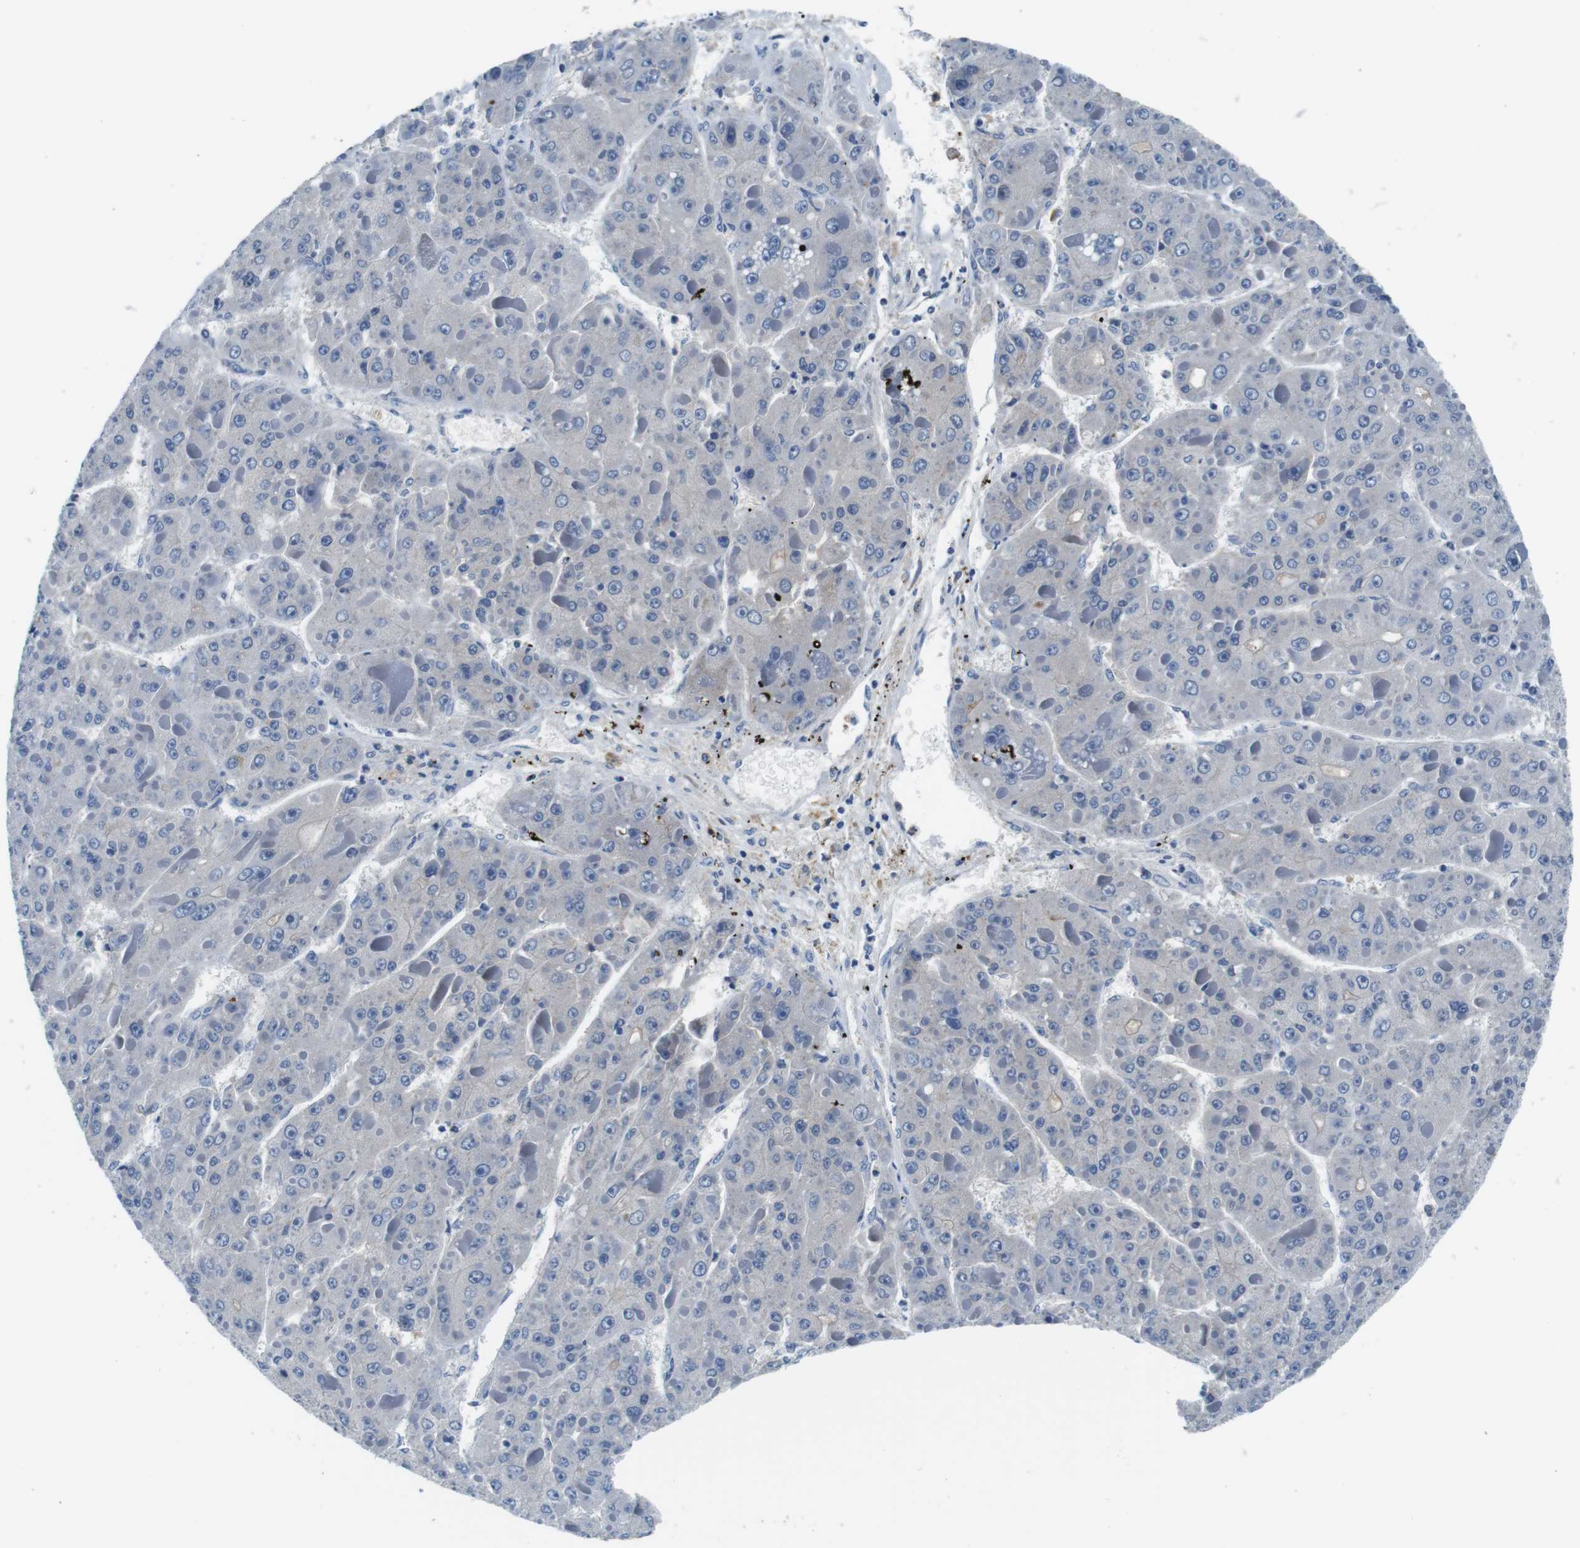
{"staining": {"intensity": "negative", "quantity": "none", "location": "none"}, "tissue": "liver cancer", "cell_type": "Tumor cells", "image_type": "cancer", "snomed": [{"axis": "morphology", "description": "Carcinoma, Hepatocellular, NOS"}, {"axis": "topography", "description": "Liver"}], "caption": "There is no significant expression in tumor cells of liver hepatocellular carcinoma.", "gene": "IGKC", "patient": {"sex": "female", "age": 73}}